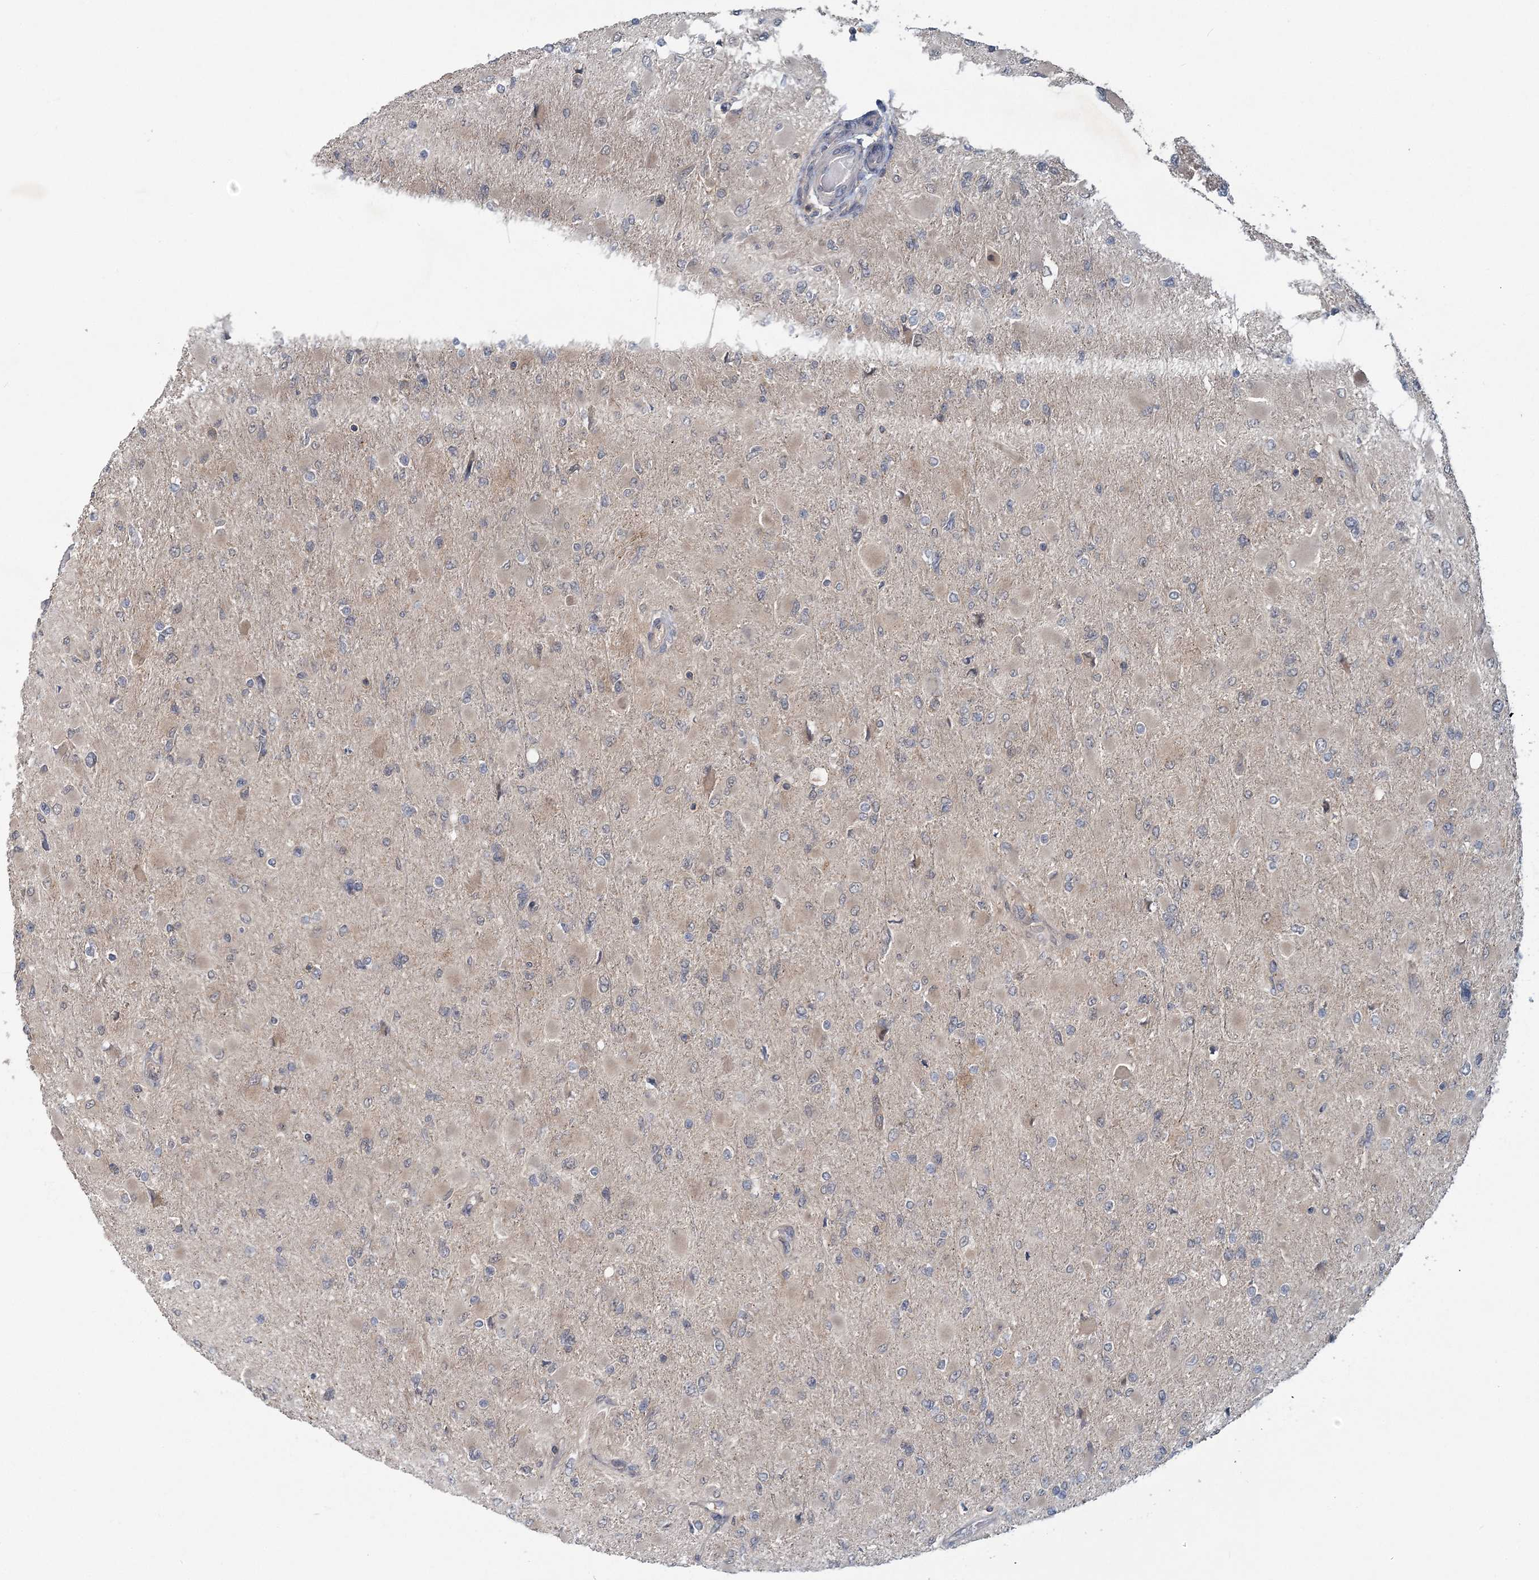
{"staining": {"intensity": "negative", "quantity": "none", "location": "none"}, "tissue": "glioma", "cell_type": "Tumor cells", "image_type": "cancer", "snomed": [{"axis": "morphology", "description": "Glioma, malignant, High grade"}, {"axis": "topography", "description": "Cerebral cortex"}], "caption": "Immunohistochemistry (IHC) of malignant glioma (high-grade) shows no positivity in tumor cells.", "gene": "RNF25", "patient": {"sex": "female", "age": 36}}